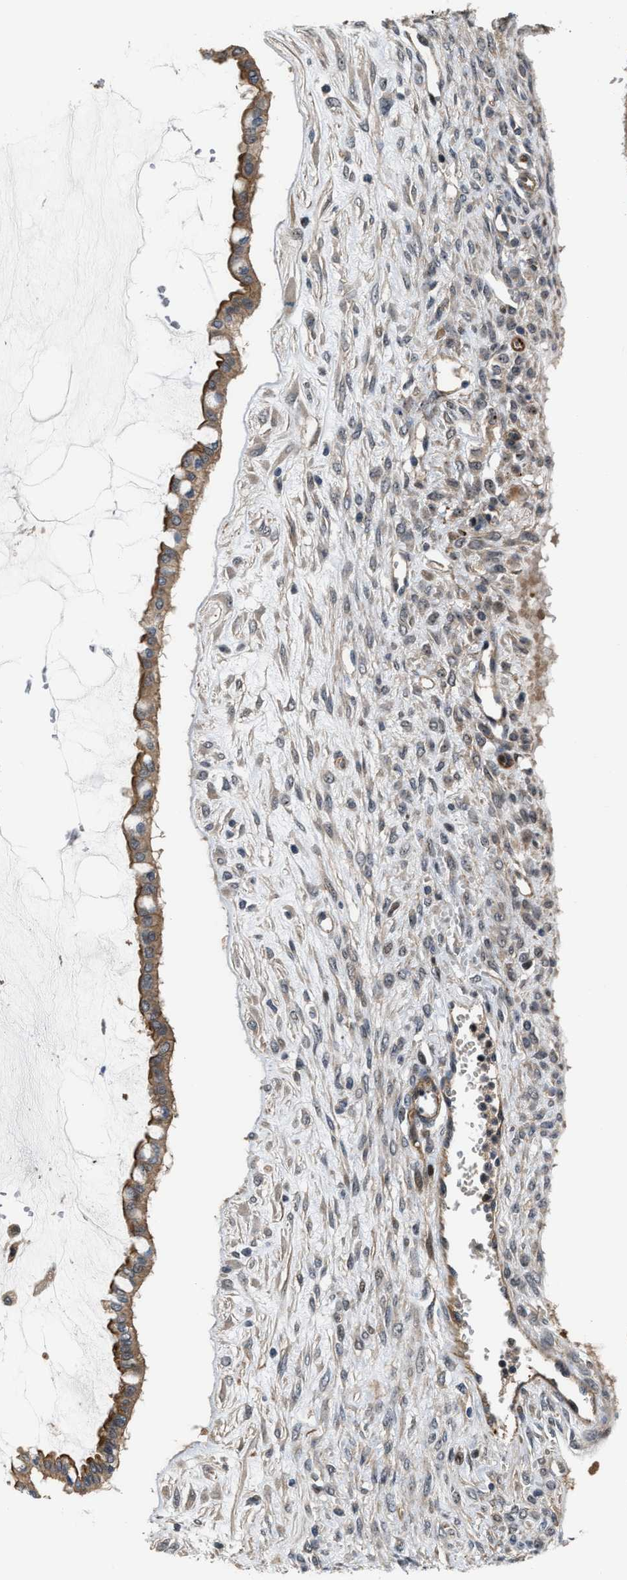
{"staining": {"intensity": "moderate", "quantity": ">75%", "location": "cytoplasmic/membranous"}, "tissue": "ovarian cancer", "cell_type": "Tumor cells", "image_type": "cancer", "snomed": [{"axis": "morphology", "description": "Cystadenocarcinoma, mucinous, NOS"}, {"axis": "topography", "description": "Ovary"}], "caption": "Moderate cytoplasmic/membranous staining for a protein is present in approximately >75% of tumor cells of mucinous cystadenocarcinoma (ovarian) using immunohistochemistry (IHC).", "gene": "ALDH3A2", "patient": {"sex": "female", "age": 73}}